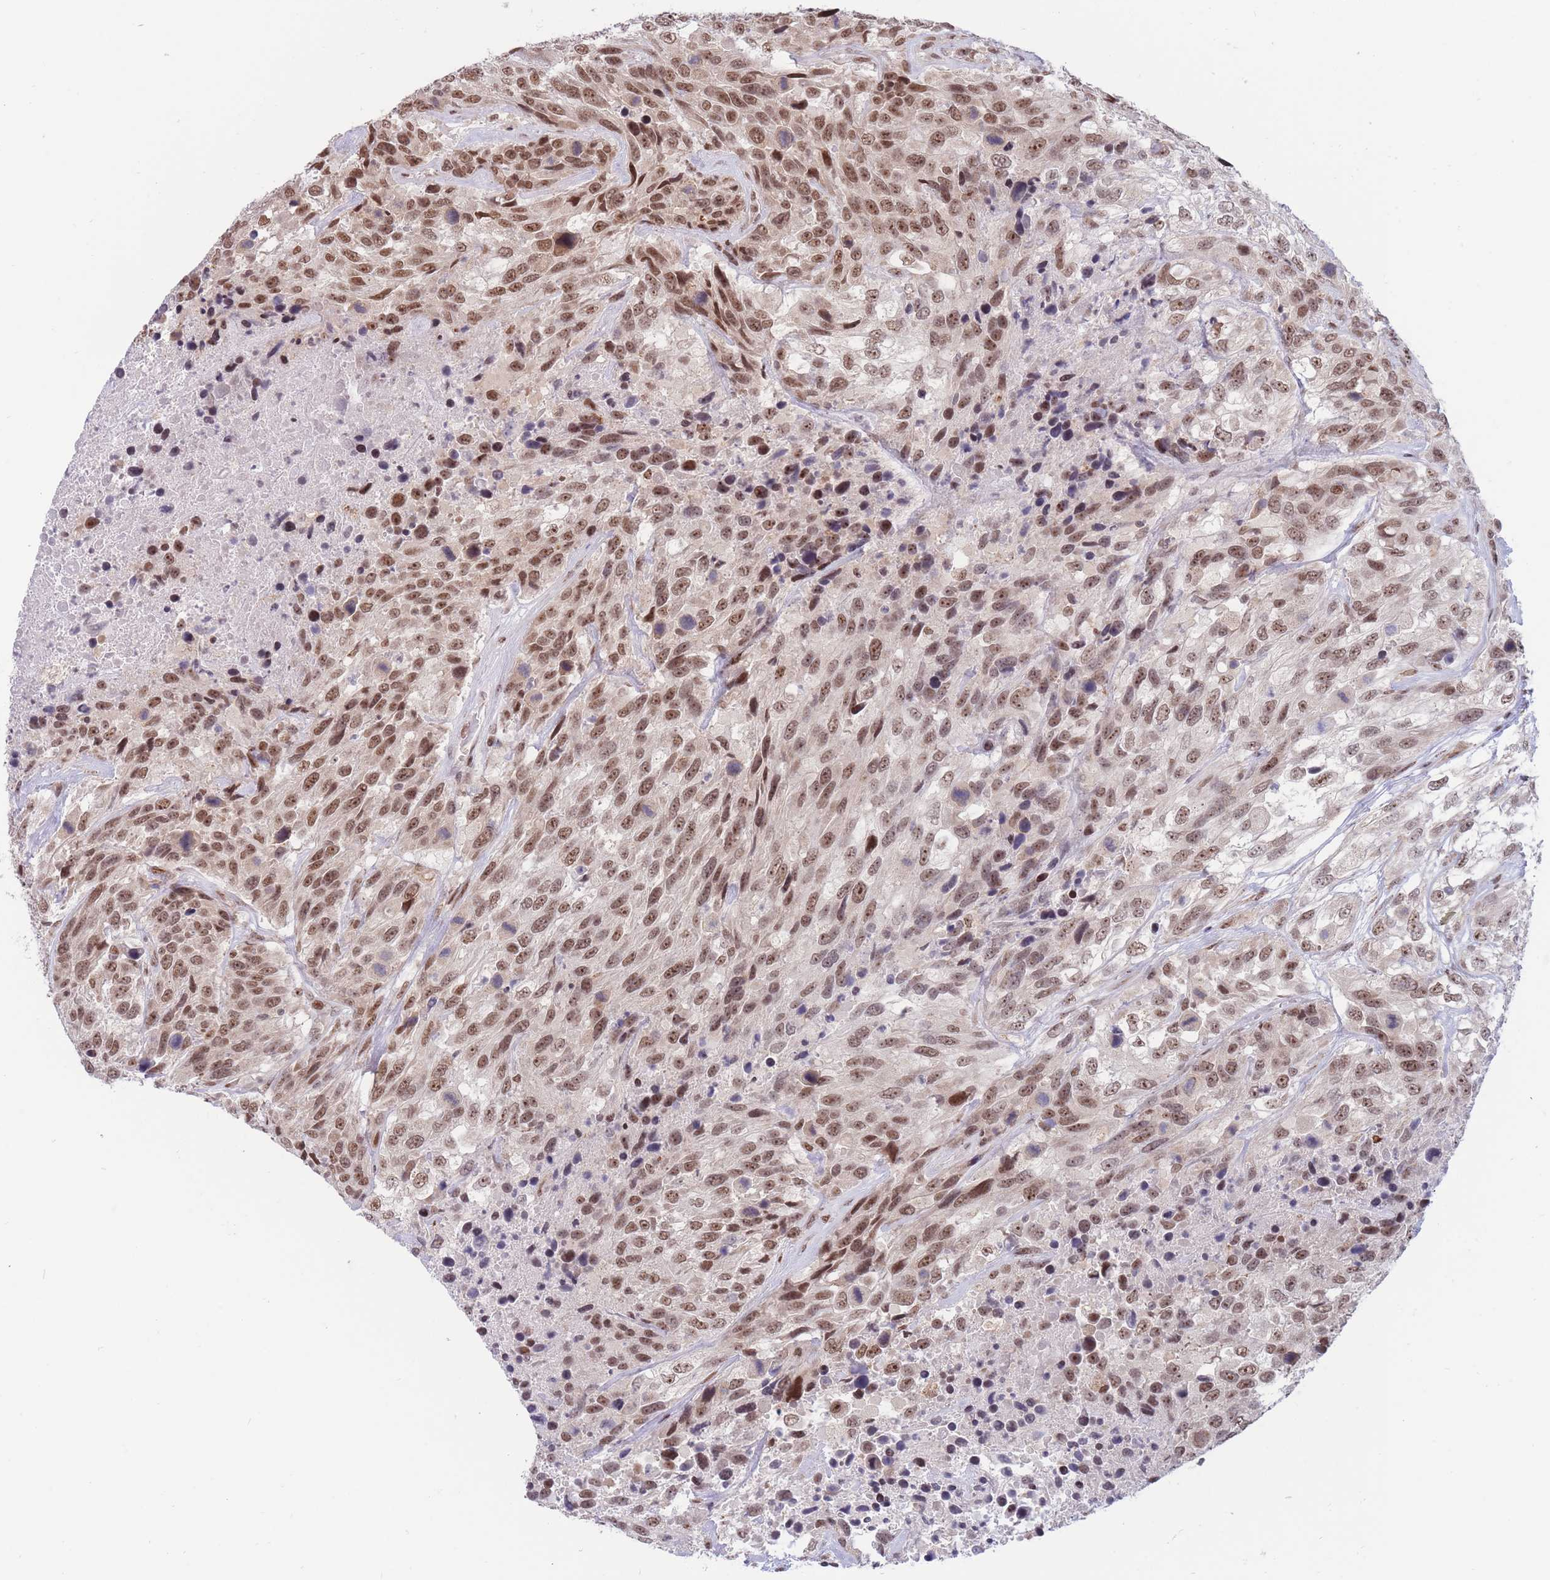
{"staining": {"intensity": "moderate", "quantity": ">75%", "location": "nuclear"}, "tissue": "urothelial cancer", "cell_type": "Tumor cells", "image_type": "cancer", "snomed": [{"axis": "morphology", "description": "Urothelial carcinoma, High grade"}, {"axis": "topography", "description": "Urinary bladder"}], "caption": "Immunohistochemistry (IHC) (DAB (3,3'-diaminobenzidine)) staining of human high-grade urothelial carcinoma demonstrates moderate nuclear protein expression in about >75% of tumor cells.", "gene": "TARBP2", "patient": {"sex": "female", "age": 70}}